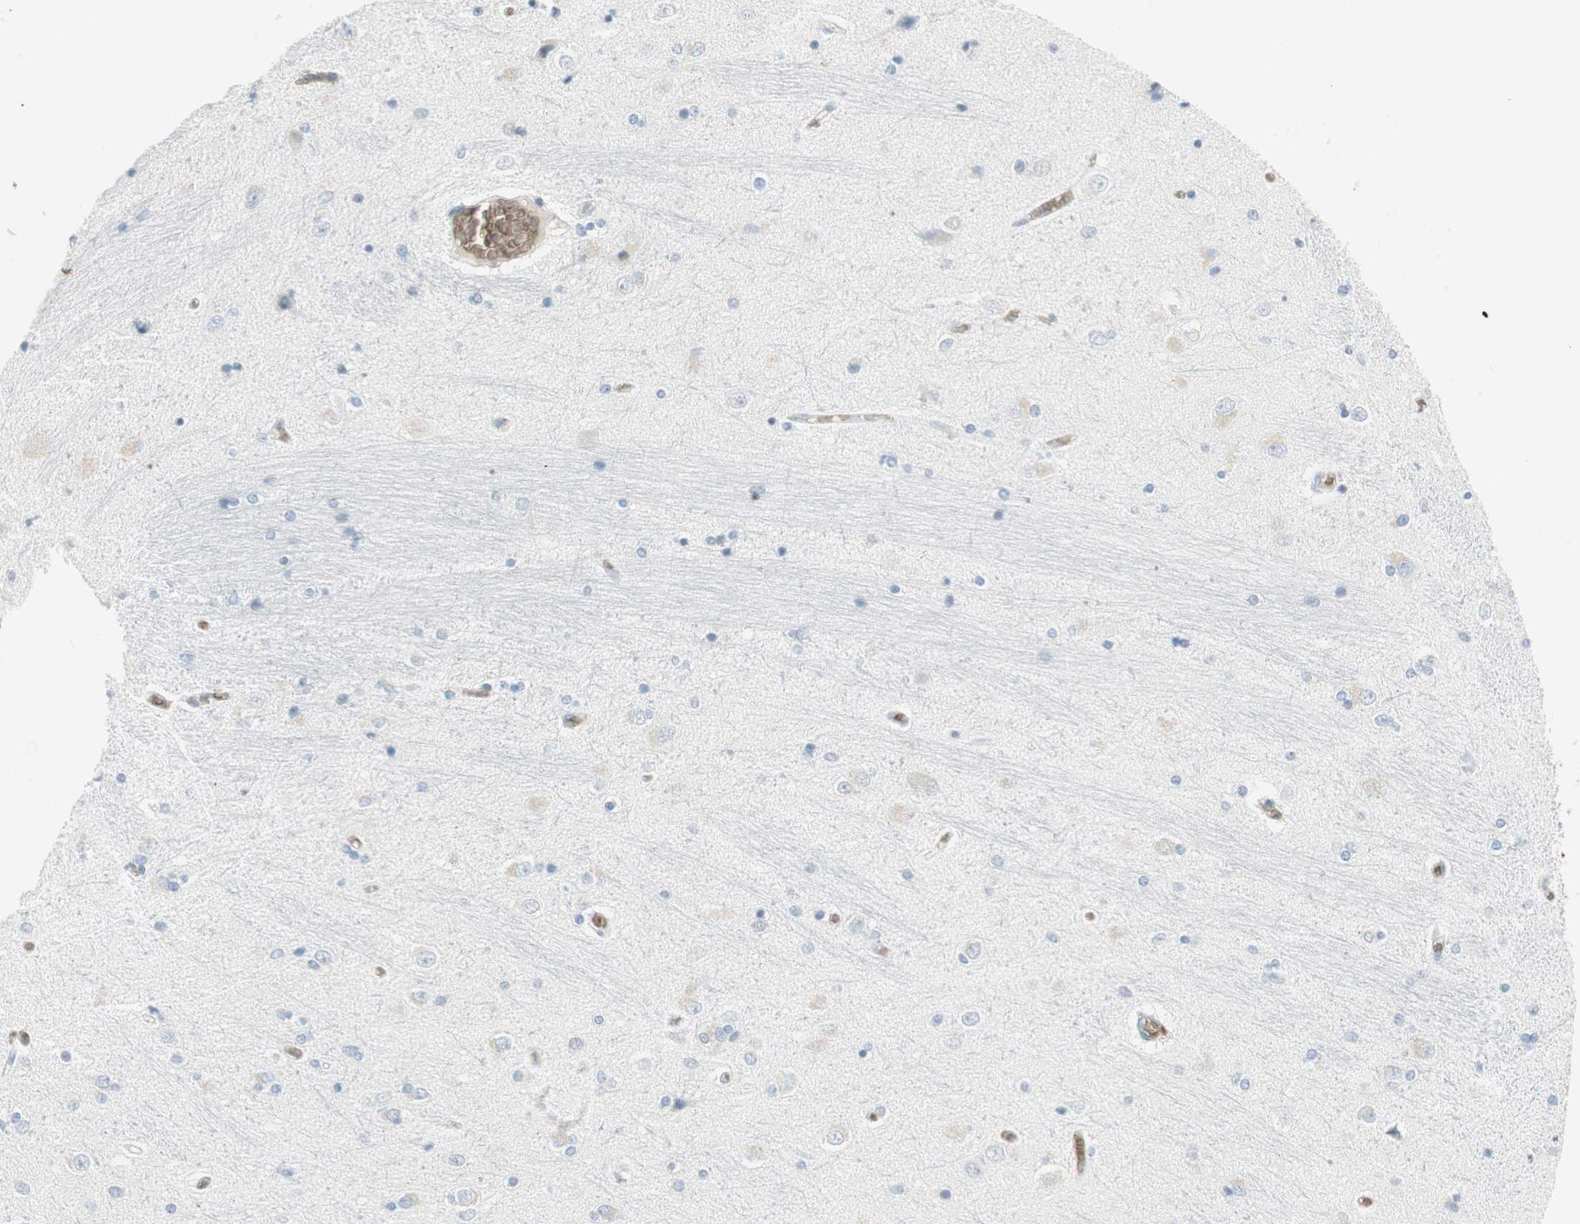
{"staining": {"intensity": "negative", "quantity": "none", "location": "none"}, "tissue": "hippocampus", "cell_type": "Glial cells", "image_type": "normal", "snomed": [{"axis": "morphology", "description": "Normal tissue, NOS"}, {"axis": "topography", "description": "Hippocampus"}], "caption": "A micrograph of human hippocampus is negative for staining in glial cells.", "gene": "MAP4K1", "patient": {"sex": "female", "age": 54}}